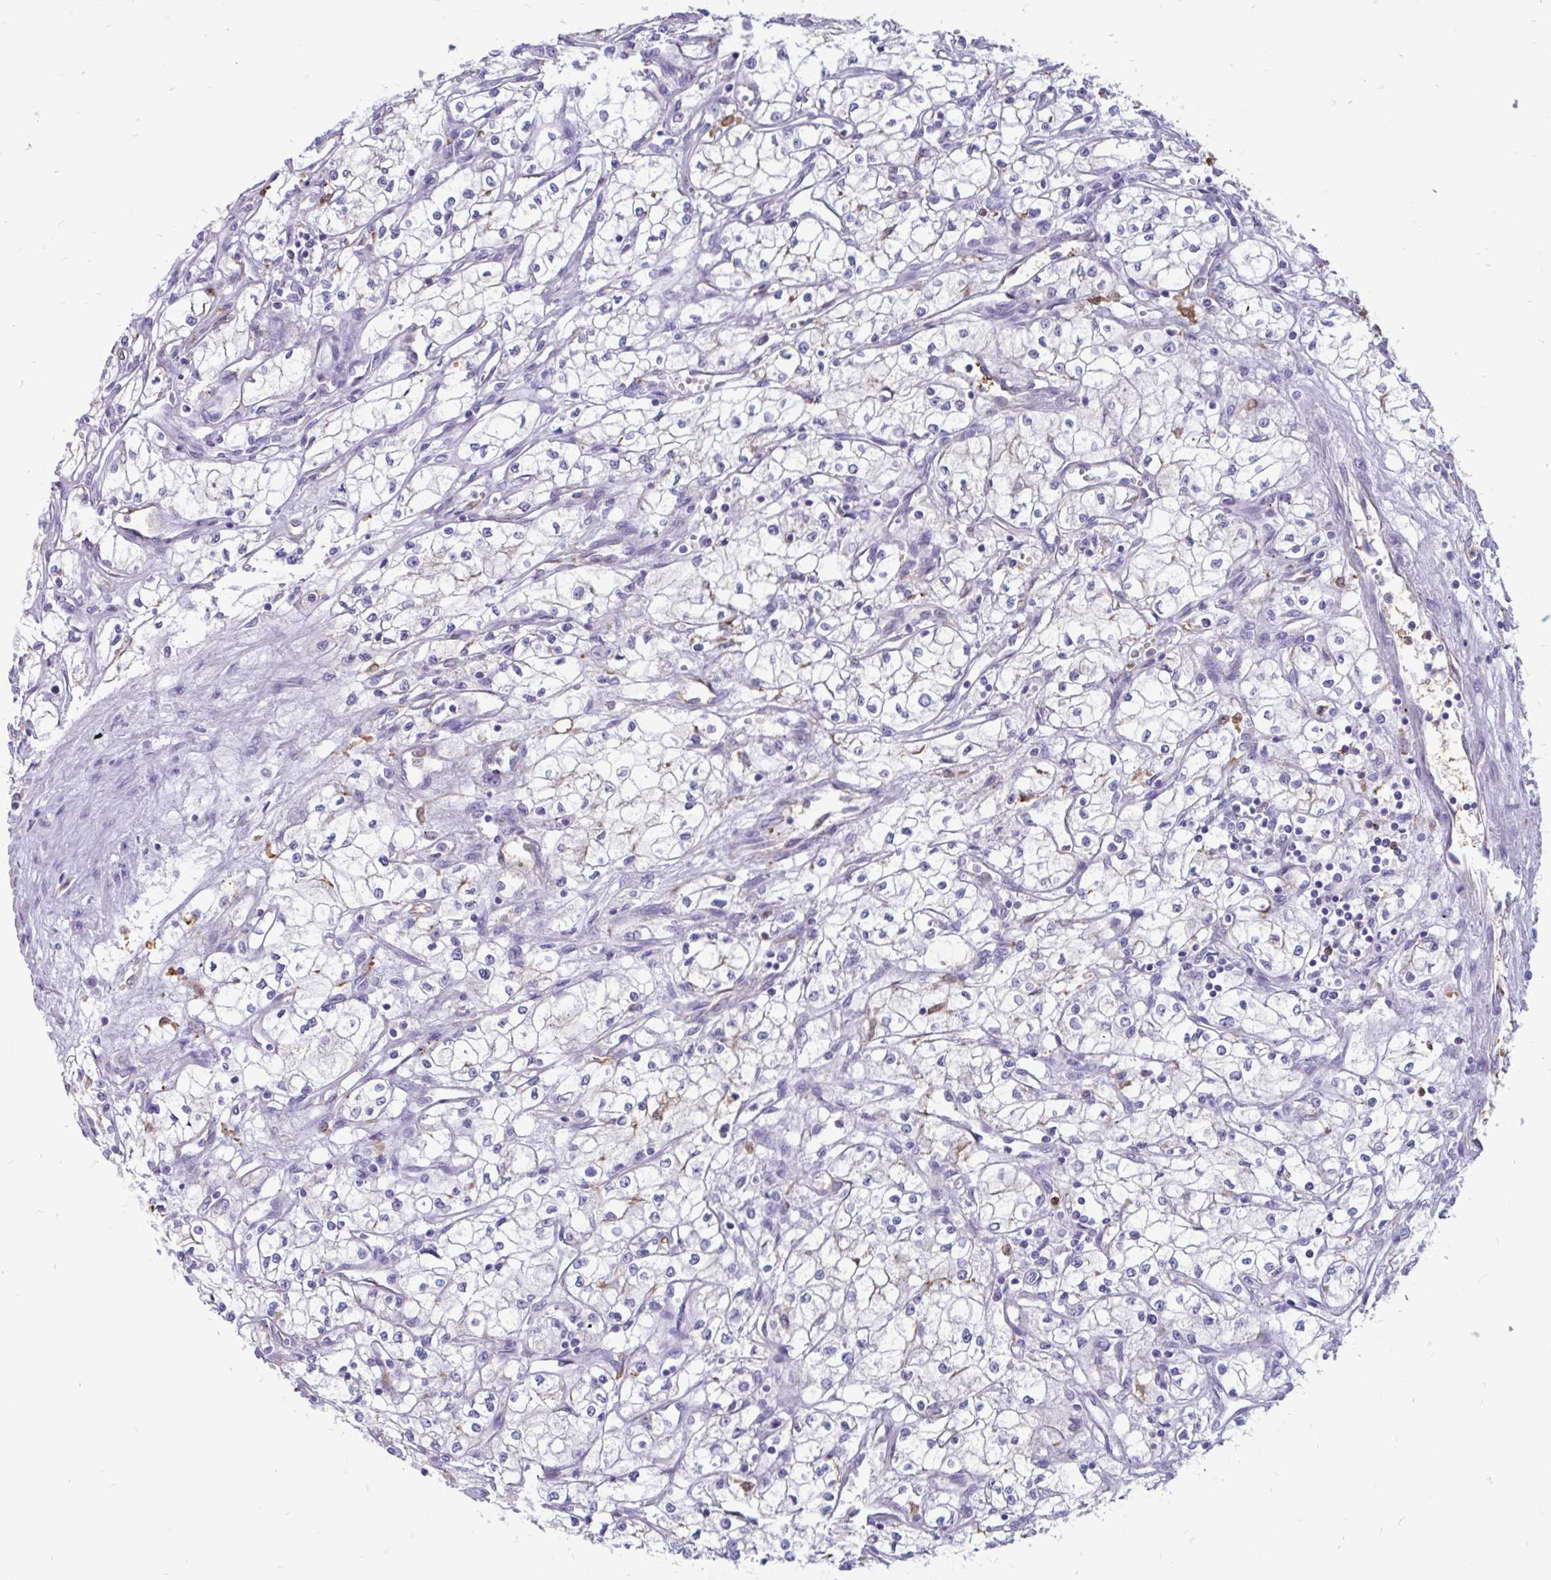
{"staining": {"intensity": "negative", "quantity": "none", "location": "none"}, "tissue": "renal cancer", "cell_type": "Tumor cells", "image_type": "cancer", "snomed": [{"axis": "morphology", "description": "Adenocarcinoma, NOS"}, {"axis": "topography", "description": "Kidney"}], "caption": "Immunohistochemistry of human renal cancer (adenocarcinoma) displays no staining in tumor cells.", "gene": "IGSF5", "patient": {"sex": "male", "age": 59}}